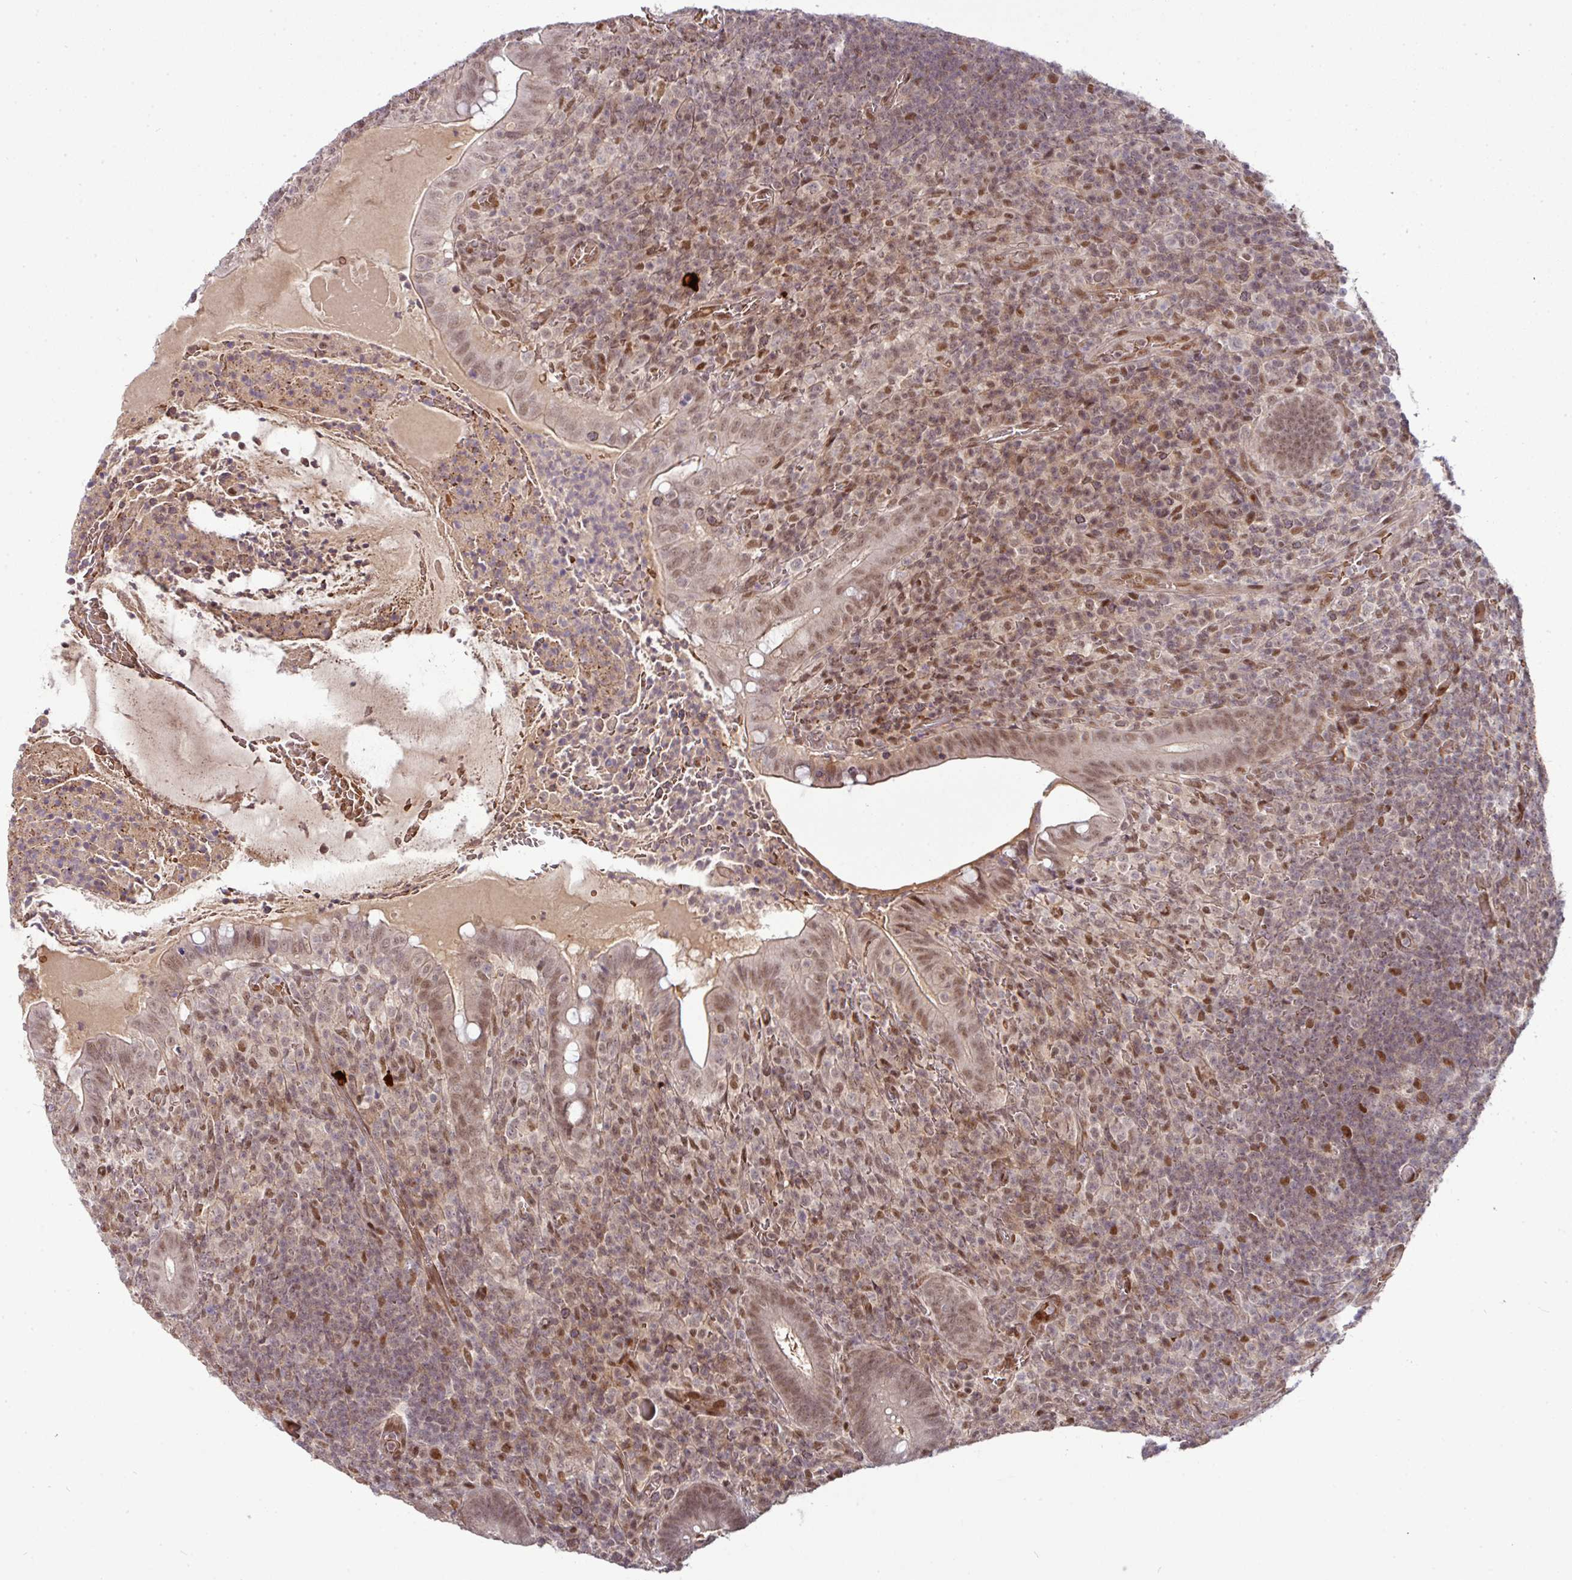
{"staining": {"intensity": "moderate", "quantity": ">75%", "location": "cytoplasmic/membranous,nuclear"}, "tissue": "appendix", "cell_type": "Glandular cells", "image_type": "normal", "snomed": [{"axis": "morphology", "description": "Normal tissue, NOS"}, {"axis": "topography", "description": "Appendix"}], "caption": "Immunohistochemistry (IHC) (DAB (3,3'-diaminobenzidine)) staining of unremarkable appendix exhibits moderate cytoplasmic/membranous,nuclear protein expression in approximately >75% of glandular cells.", "gene": "CIC", "patient": {"sex": "female", "age": 43}}